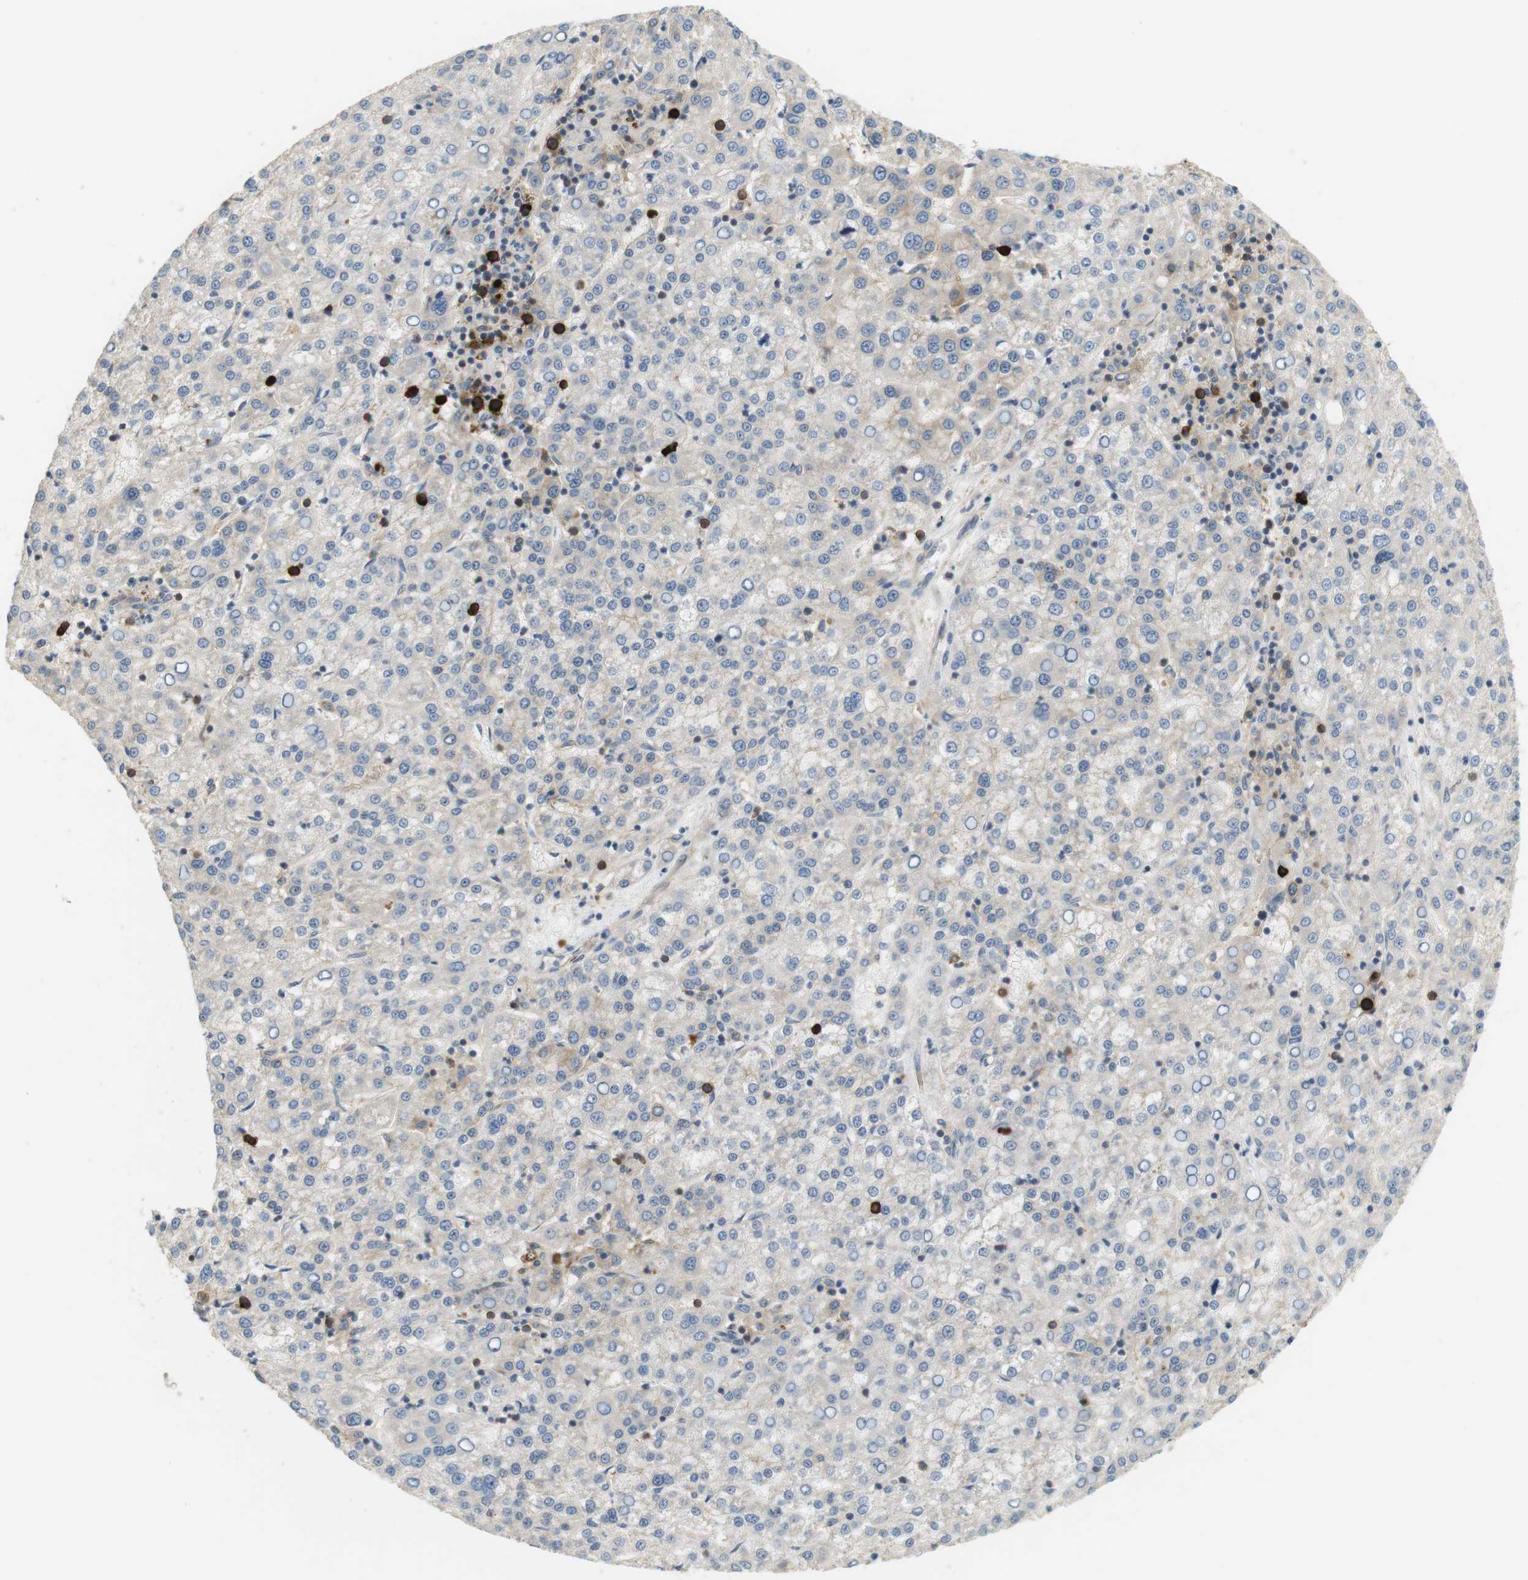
{"staining": {"intensity": "negative", "quantity": "none", "location": "none"}, "tissue": "liver cancer", "cell_type": "Tumor cells", "image_type": "cancer", "snomed": [{"axis": "morphology", "description": "Carcinoma, Hepatocellular, NOS"}, {"axis": "topography", "description": "Liver"}], "caption": "The histopathology image demonstrates no significant positivity in tumor cells of hepatocellular carcinoma (liver).", "gene": "TMEM200A", "patient": {"sex": "female", "age": 58}}